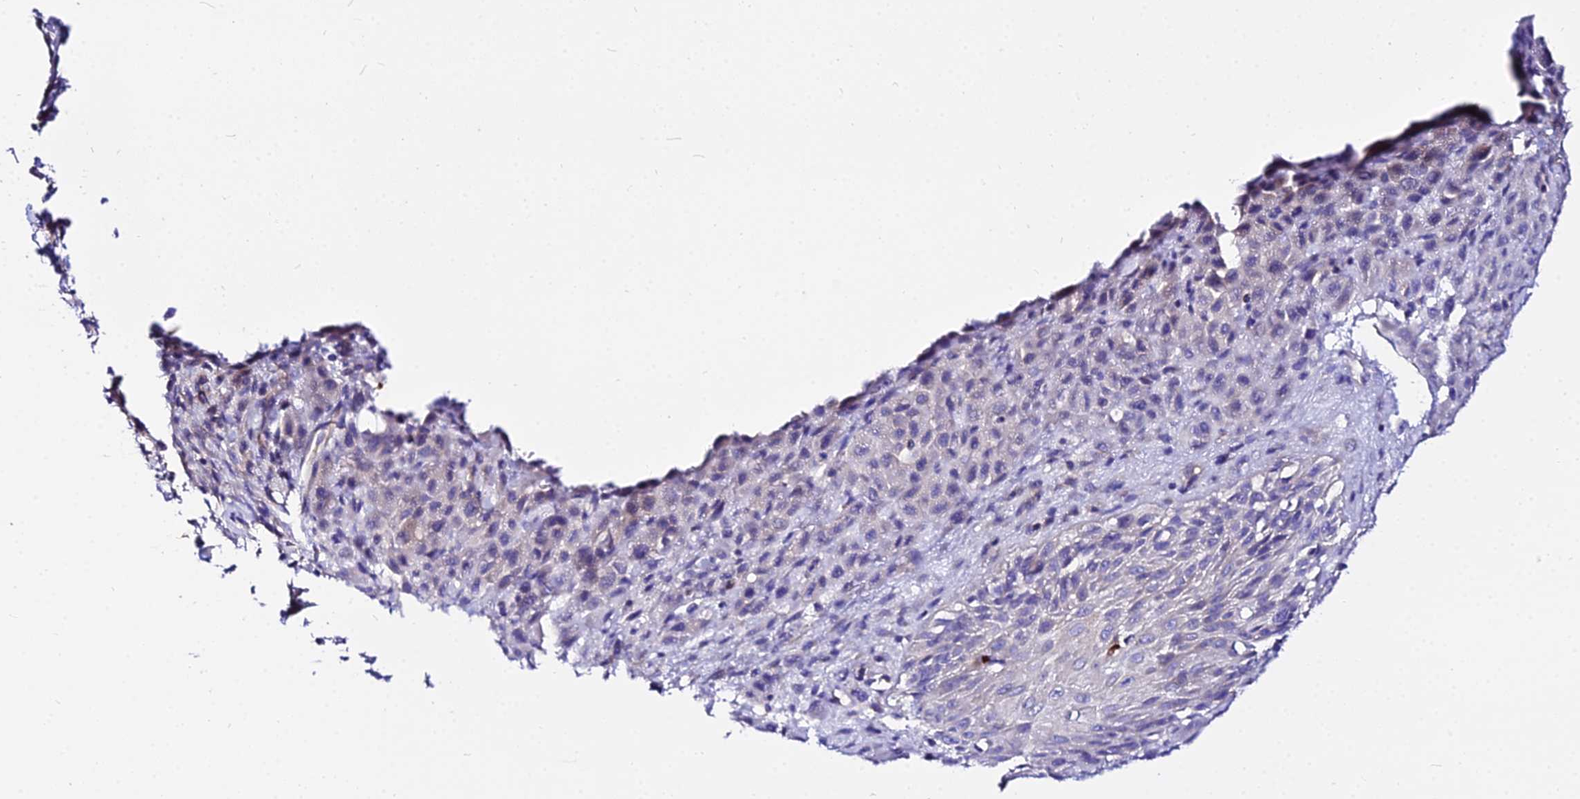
{"staining": {"intensity": "negative", "quantity": "none", "location": "none"}, "tissue": "melanoma", "cell_type": "Tumor cells", "image_type": "cancer", "snomed": [{"axis": "morphology", "description": "Malignant melanoma, Metastatic site"}, {"axis": "topography", "description": "Skin"}], "caption": "This is an immunohistochemistry (IHC) micrograph of human malignant melanoma (metastatic site). There is no expression in tumor cells.", "gene": "DAW1", "patient": {"sex": "female", "age": 81}}